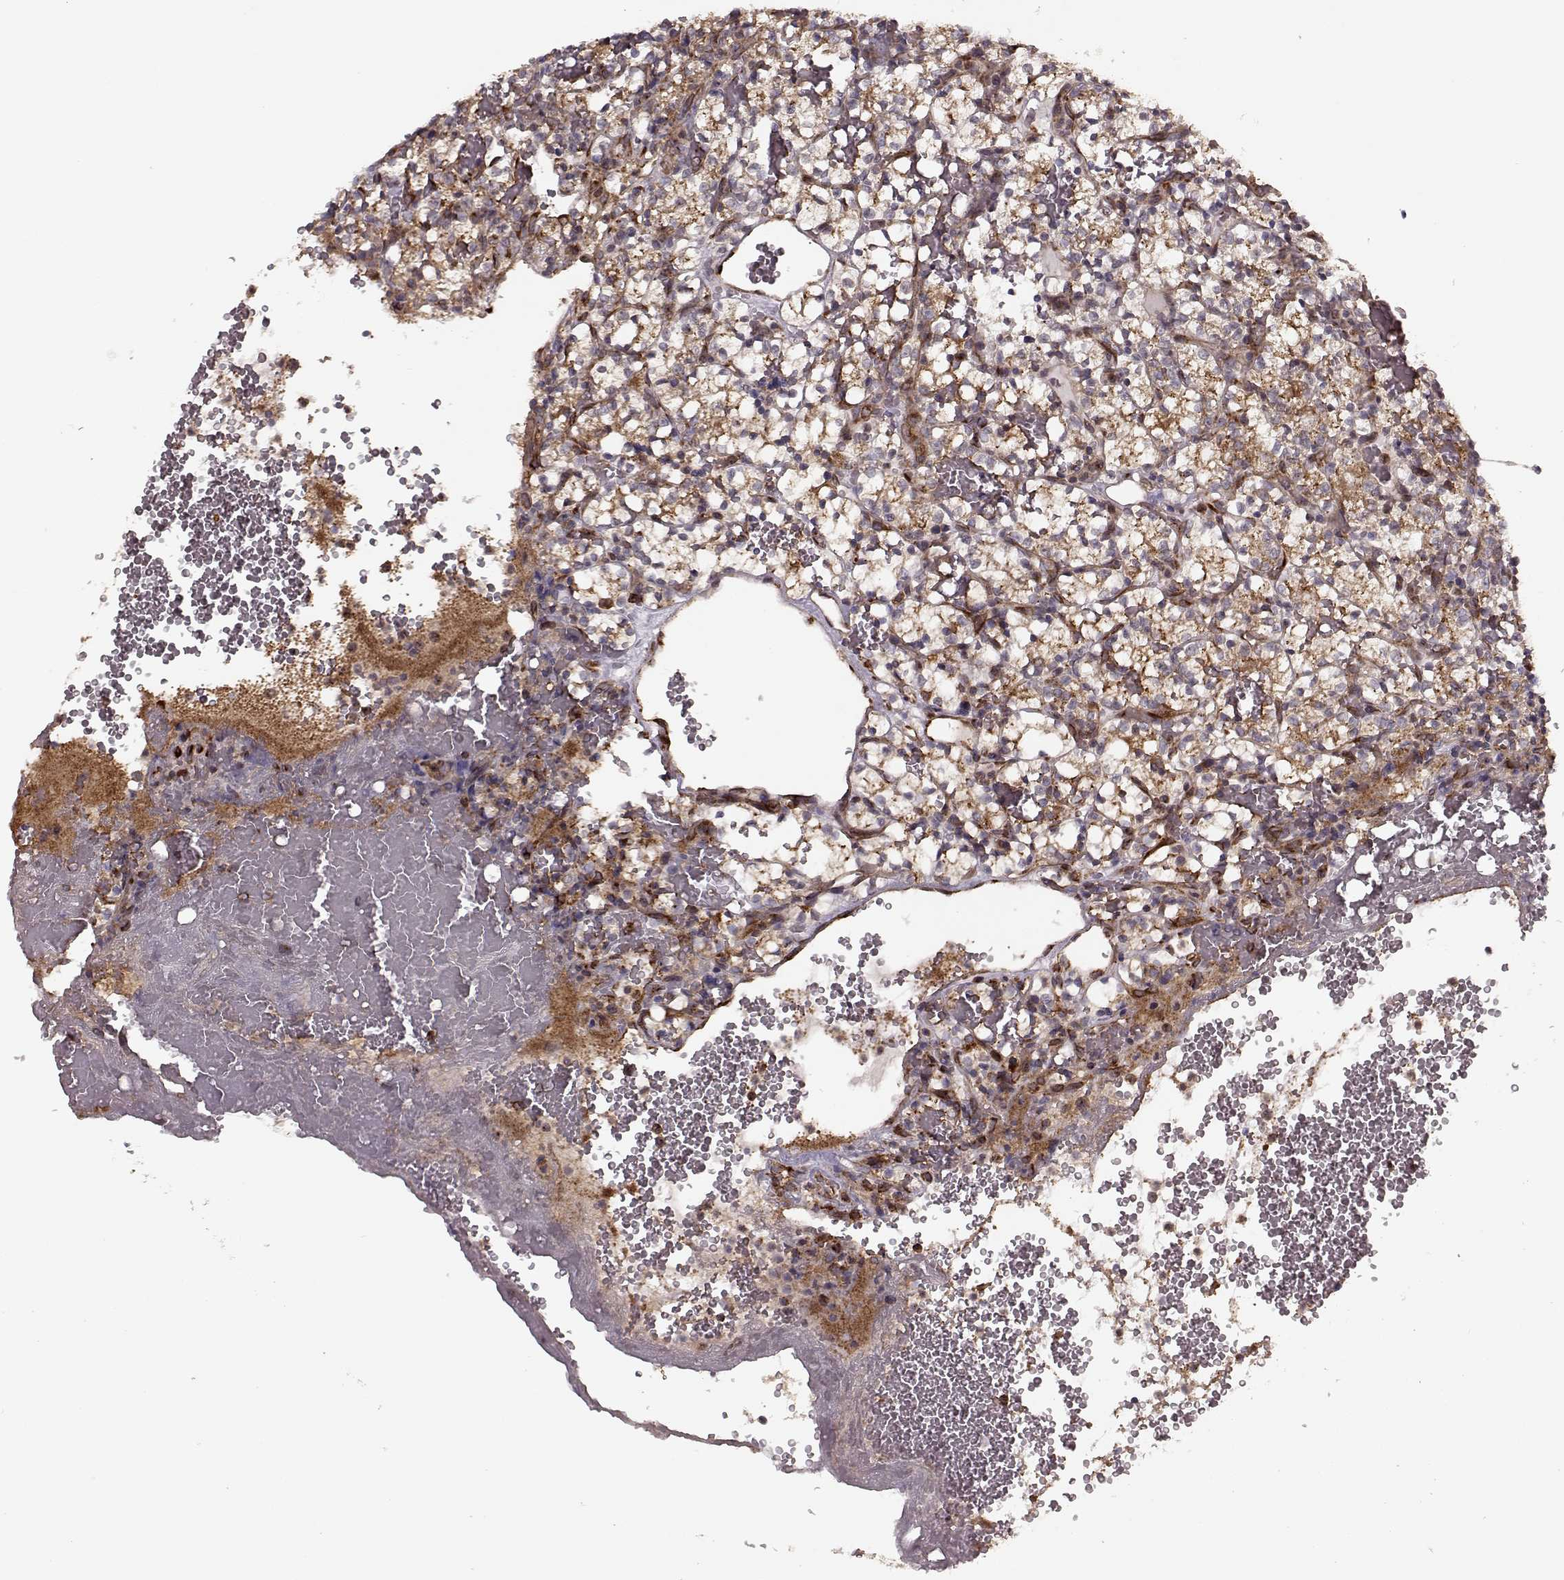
{"staining": {"intensity": "weak", "quantity": "25%-75%", "location": "cytoplasmic/membranous"}, "tissue": "renal cancer", "cell_type": "Tumor cells", "image_type": "cancer", "snomed": [{"axis": "morphology", "description": "Adenocarcinoma, NOS"}, {"axis": "topography", "description": "Kidney"}], "caption": "Protein expression analysis of human renal cancer (adenocarcinoma) reveals weak cytoplasmic/membranous expression in approximately 25%-75% of tumor cells. The staining is performed using DAB brown chromogen to label protein expression. The nuclei are counter-stained blue using hematoxylin.", "gene": "YIPF5", "patient": {"sex": "female", "age": 69}}